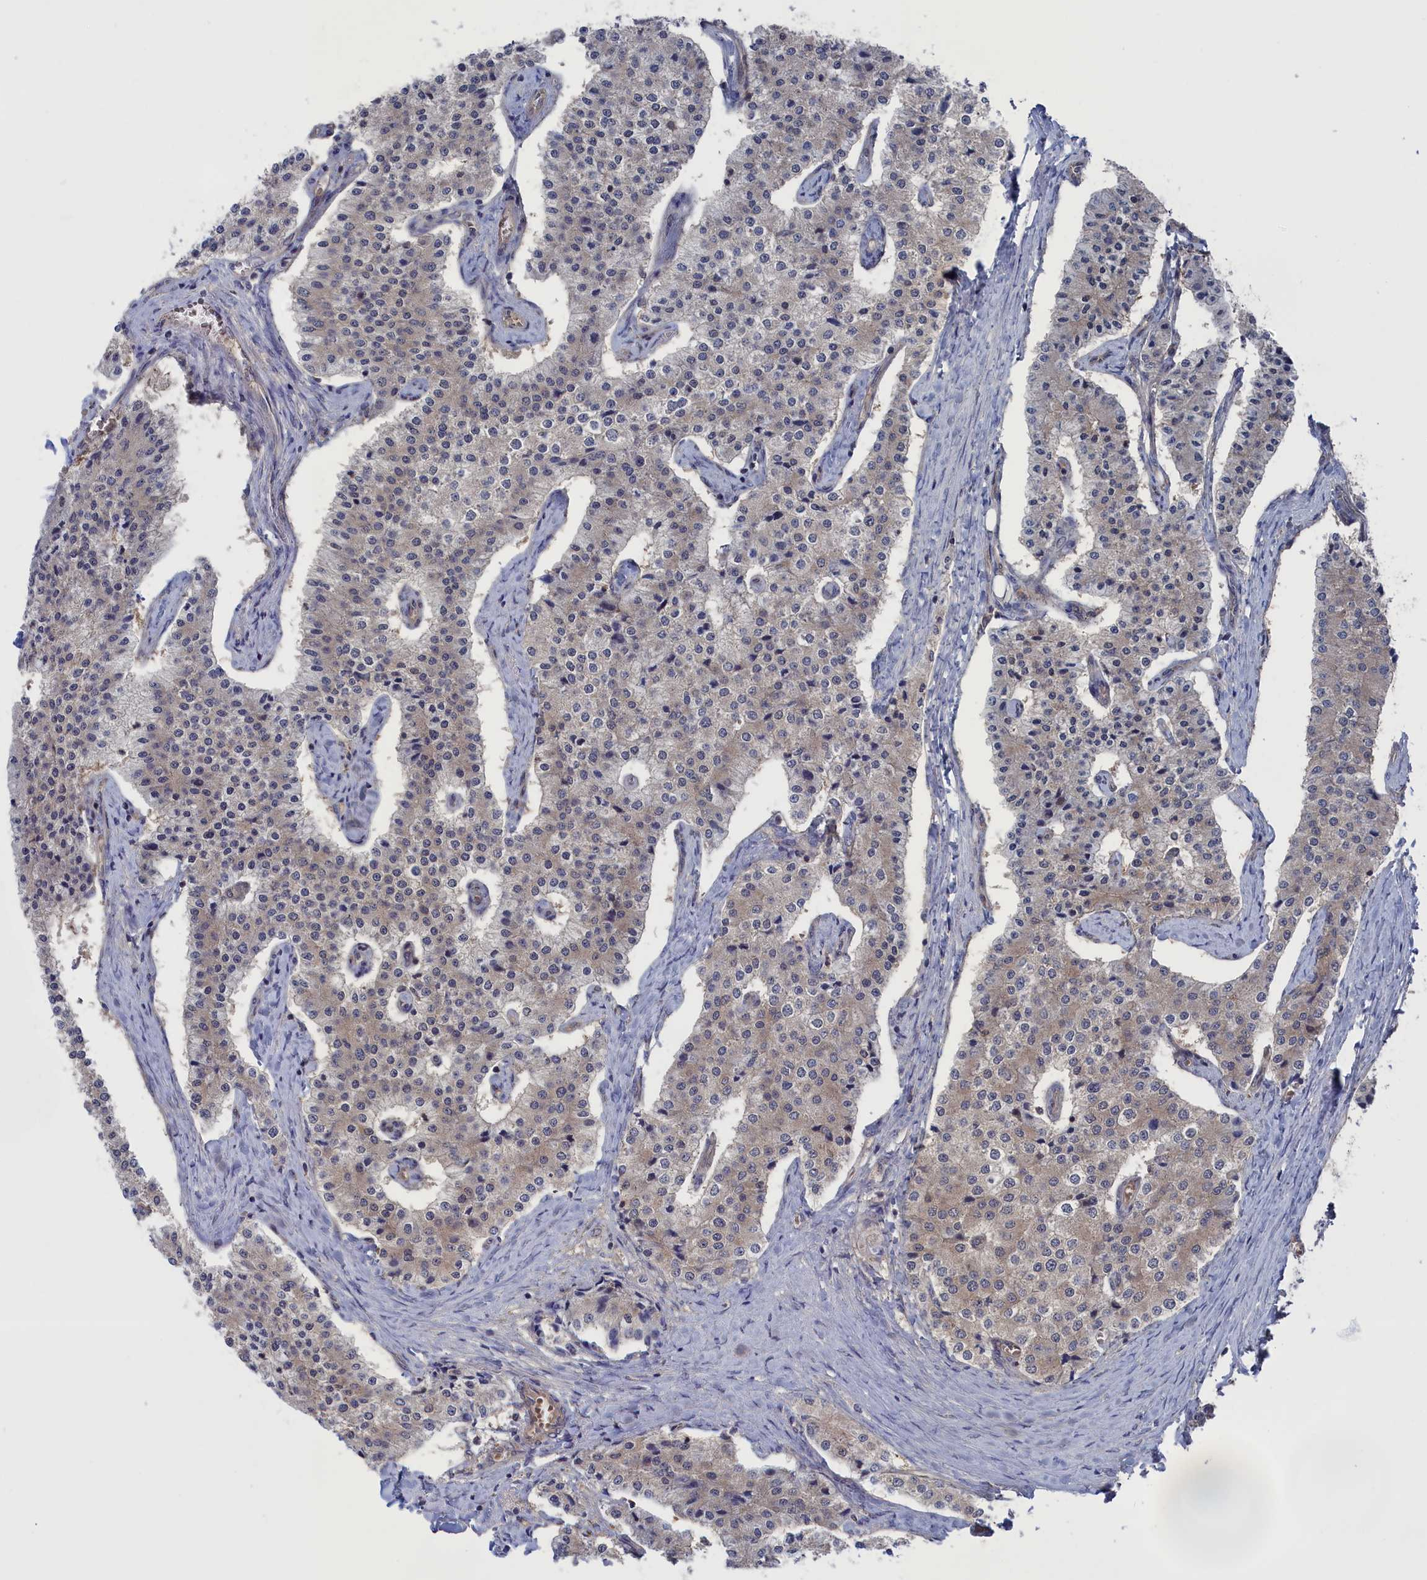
{"staining": {"intensity": "weak", "quantity": "<25%", "location": "cytoplasmic/membranous"}, "tissue": "carcinoid", "cell_type": "Tumor cells", "image_type": "cancer", "snomed": [{"axis": "morphology", "description": "Carcinoid, malignant, NOS"}, {"axis": "topography", "description": "Colon"}], "caption": "Immunohistochemical staining of human malignant carcinoid shows no significant expression in tumor cells. (Stains: DAB immunohistochemistry (IHC) with hematoxylin counter stain, Microscopy: brightfield microscopy at high magnification).", "gene": "NUTF2", "patient": {"sex": "female", "age": 52}}